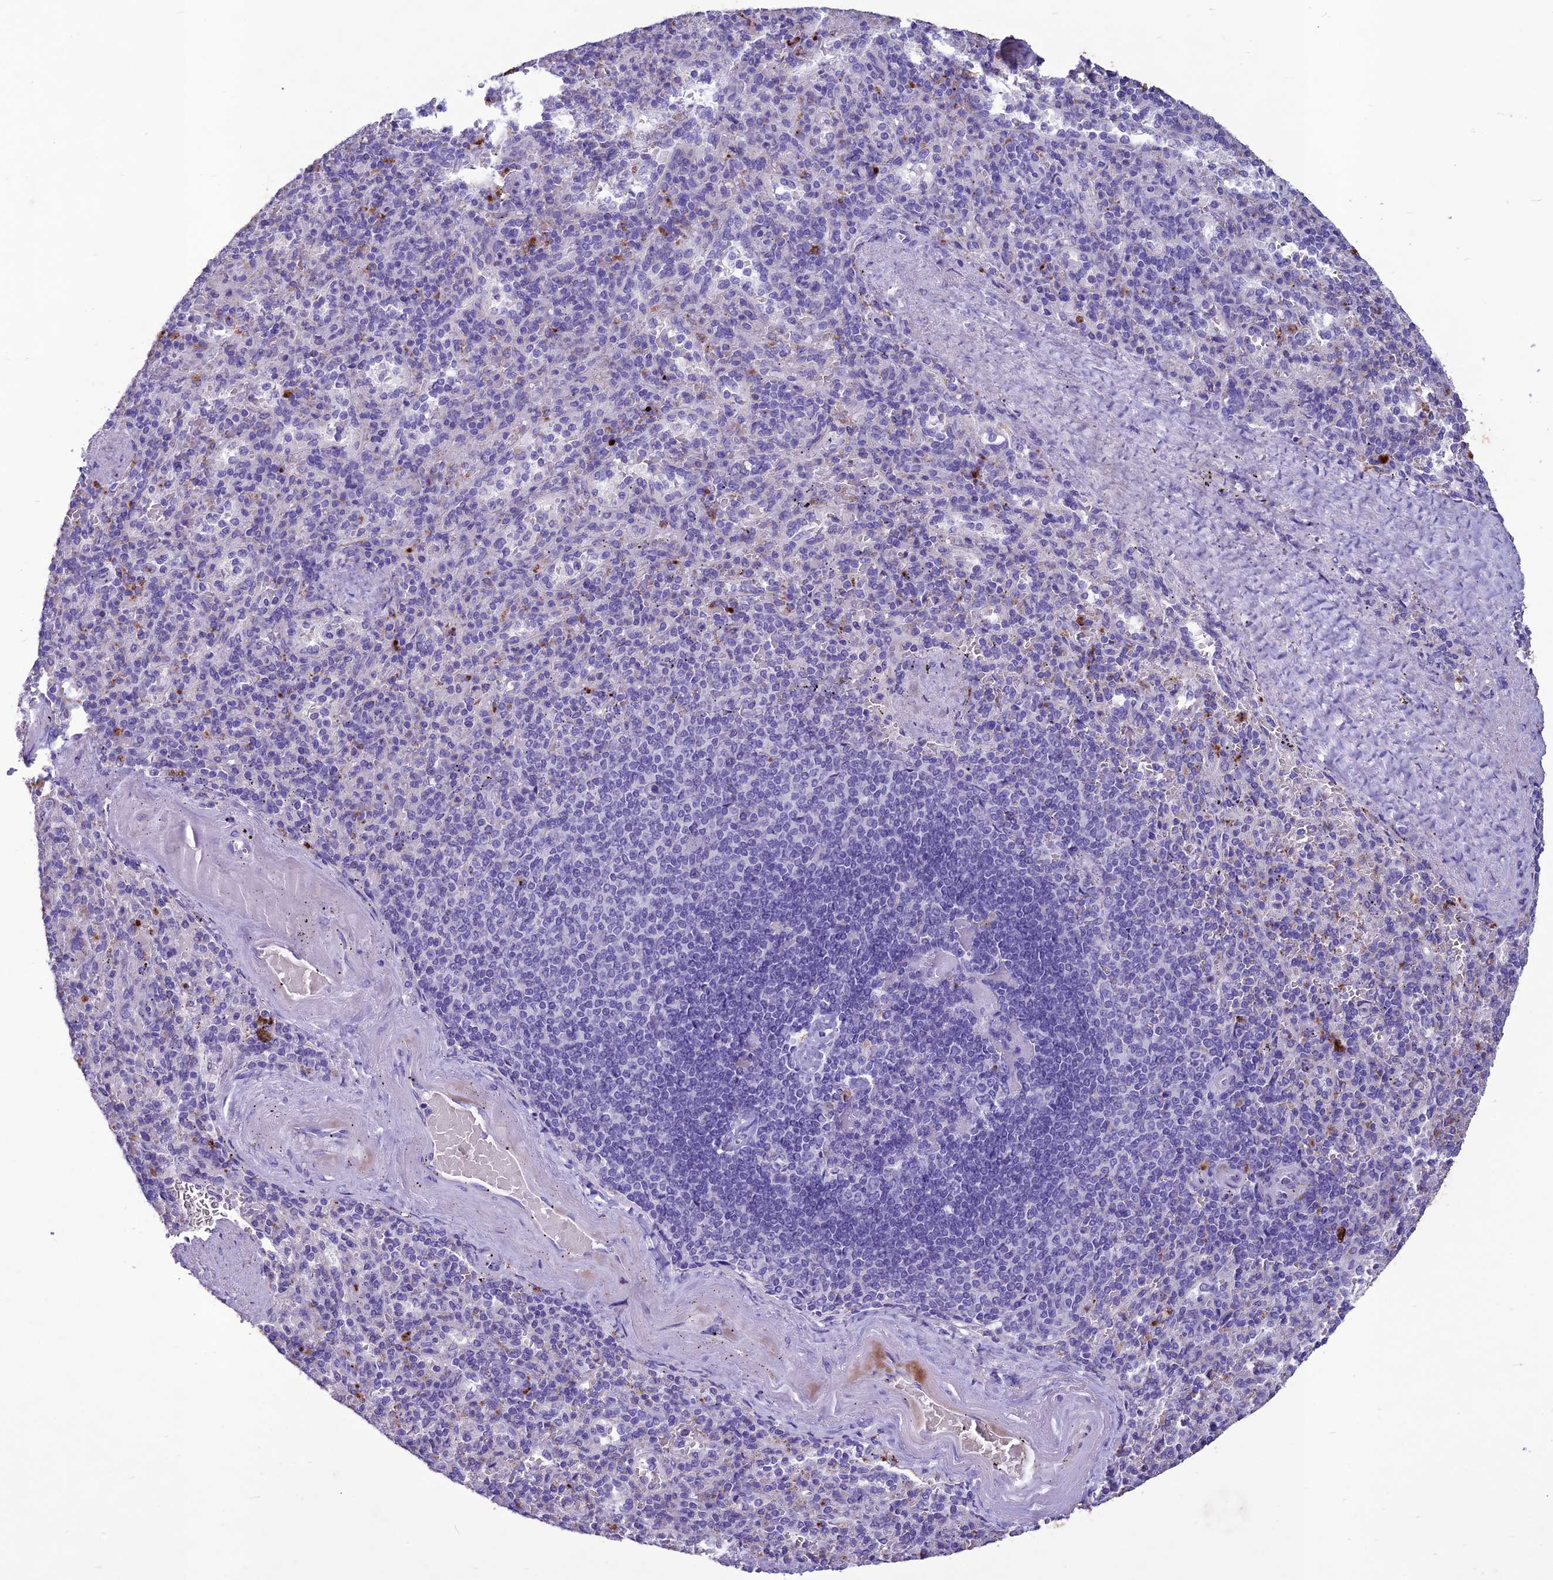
{"staining": {"intensity": "negative", "quantity": "none", "location": "none"}, "tissue": "spleen", "cell_type": "Cells in red pulp", "image_type": "normal", "snomed": [{"axis": "morphology", "description": "Normal tissue, NOS"}, {"axis": "topography", "description": "Spleen"}], "caption": "Normal spleen was stained to show a protein in brown. There is no significant staining in cells in red pulp.", "gene": "IFT172", "patient": {"sex": "male", "age": 82}}